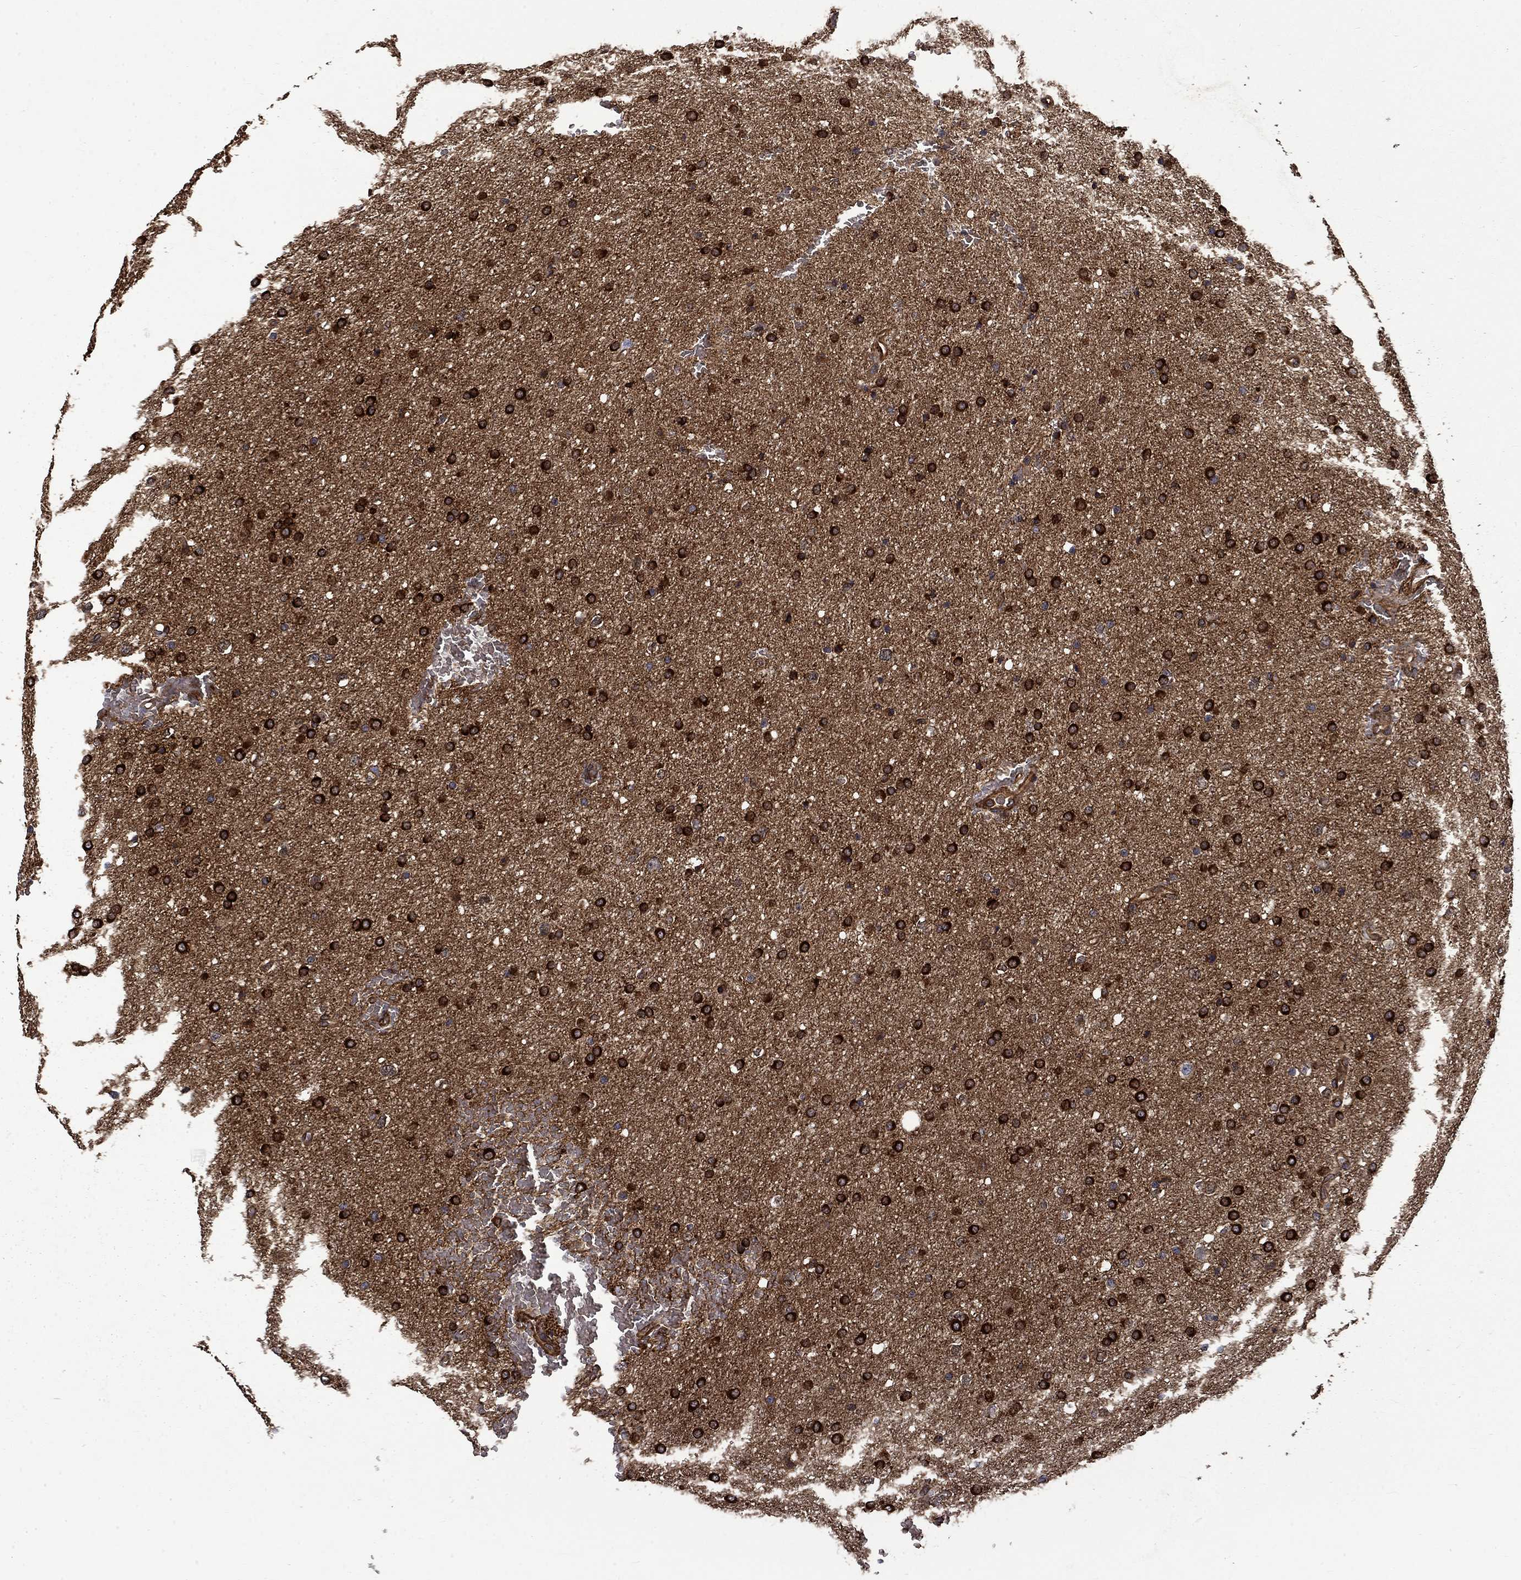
{"staining": {"intensity": "strong", "quantity": ">75%", "location": "cytoplasmic/membranous"}, "tissue": "glioma", "cell_type": "Tumor cells", "image_type": "cancer", "snomed": [{"axis": "morphology", "description": "Glioma, malignant, Low grade"}, {"axis": "topography", "description": "Brain"}], "caption": "Protein expression analysis of glioma reveals strong cytoplasmic/membranous expression in about >75% of tumor cells. The staining is performed using DAB (3,3'-diaminobenzidine) brown chromogen to label protein expression. The nuclei are counter-stained blue using hematoxylin.", "gene": "CUTC", "patient": {"sex": "female", "age": 37}}